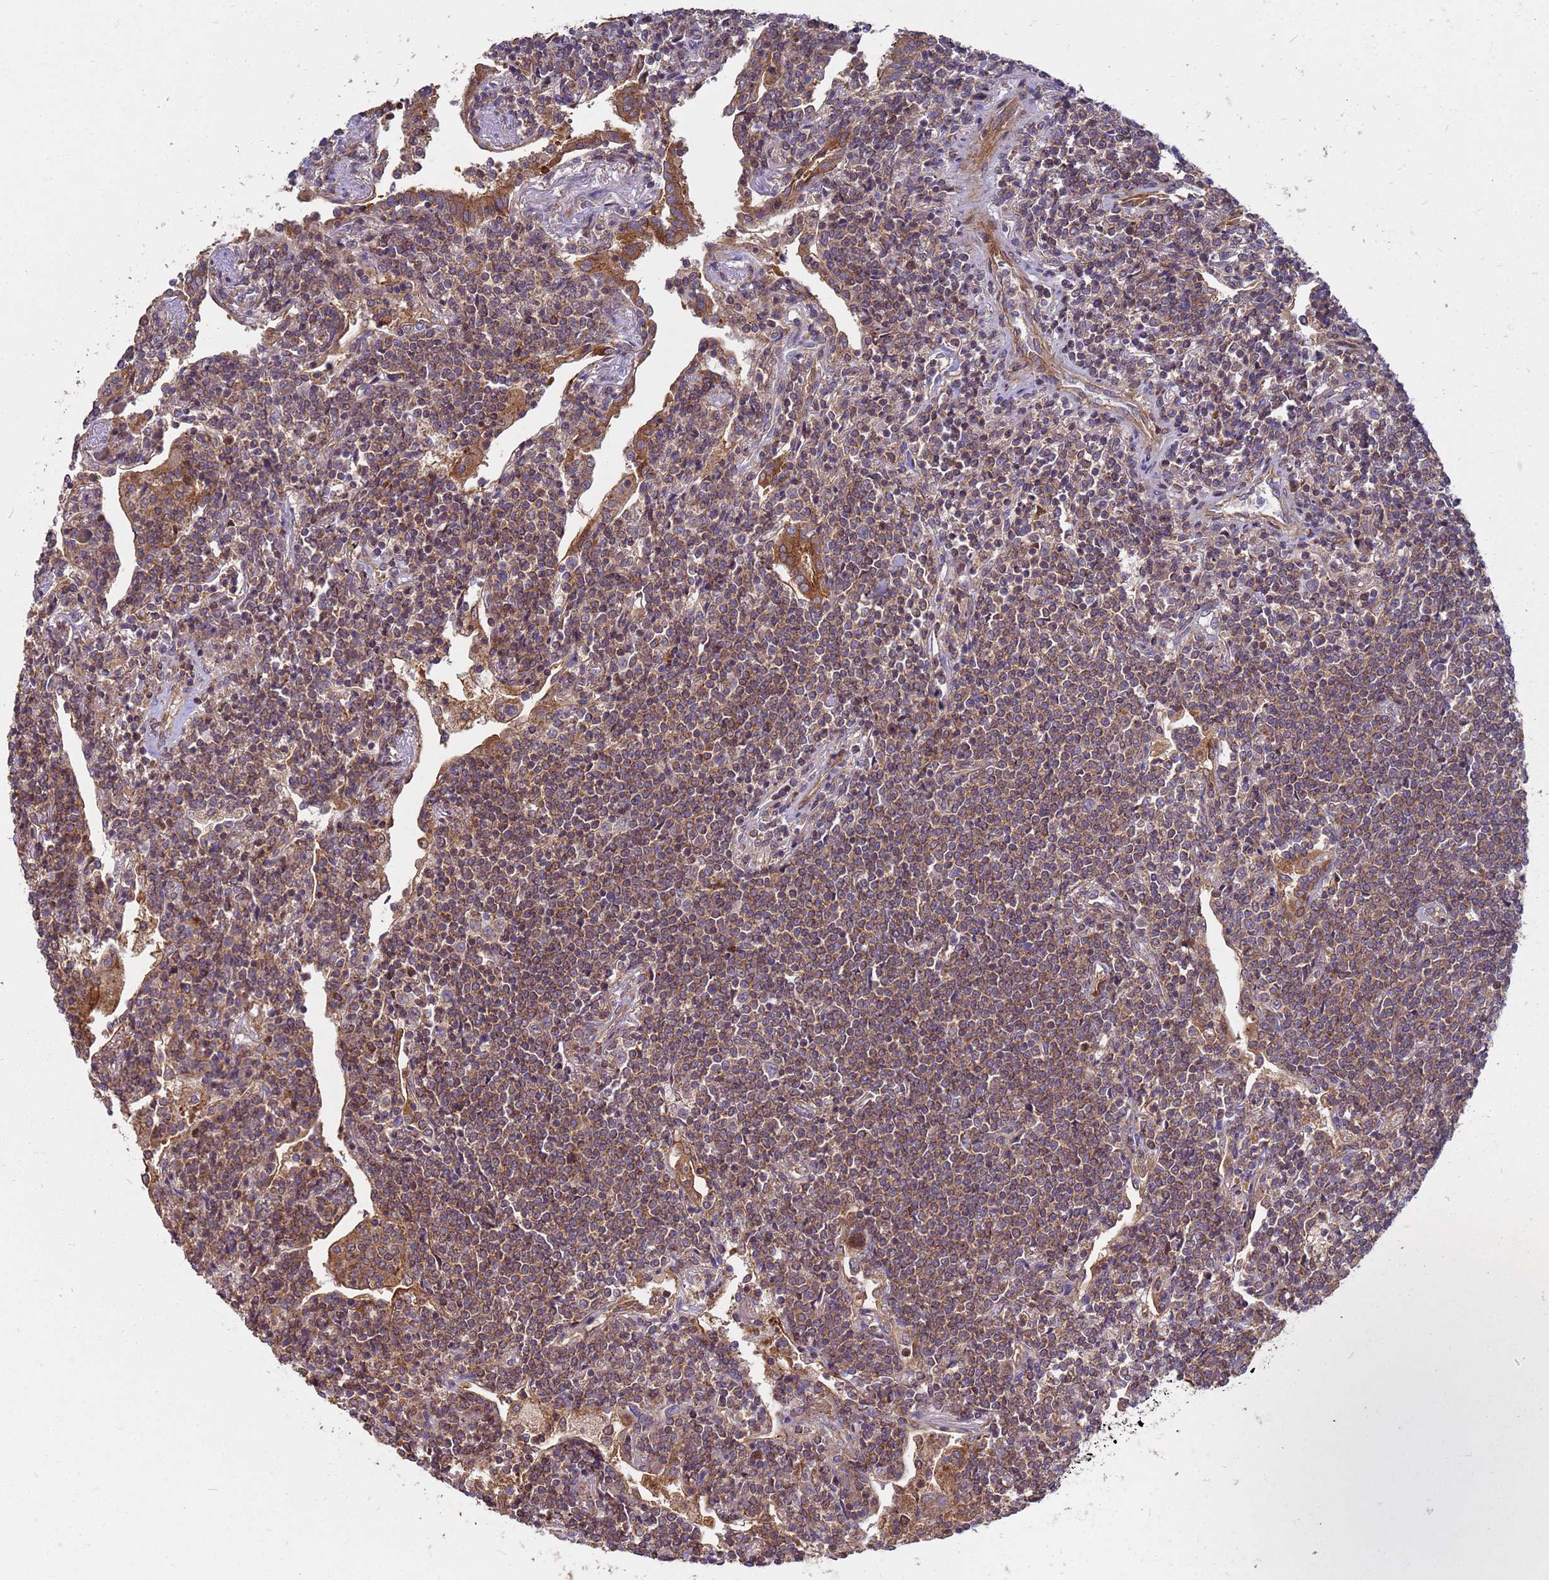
{"staining": {"intensity": "moderate", "quantity": ">75%", "location": "cytoplasmic/membranous"}, "tissue": "lymphoma", "cell_type": "Tumor cells", "image_type": "cancer", "snomed": [{"axis": "morphology", "description": "Malignant lymphoma, non-Hodgkin's type, Low grade"}, {"axis": "topography", "description": "Lung"}], "caption": "Approximately >75% of tumor cells in low-grade malignant lymphoma, non-Hodgkin's type demonstrate moderate cytoplasmic/membranous protein positivity as visualized by brown immunohistochemical staining.", "gene": "CDC34", "patient": {"sex": "female", "age": 71}}